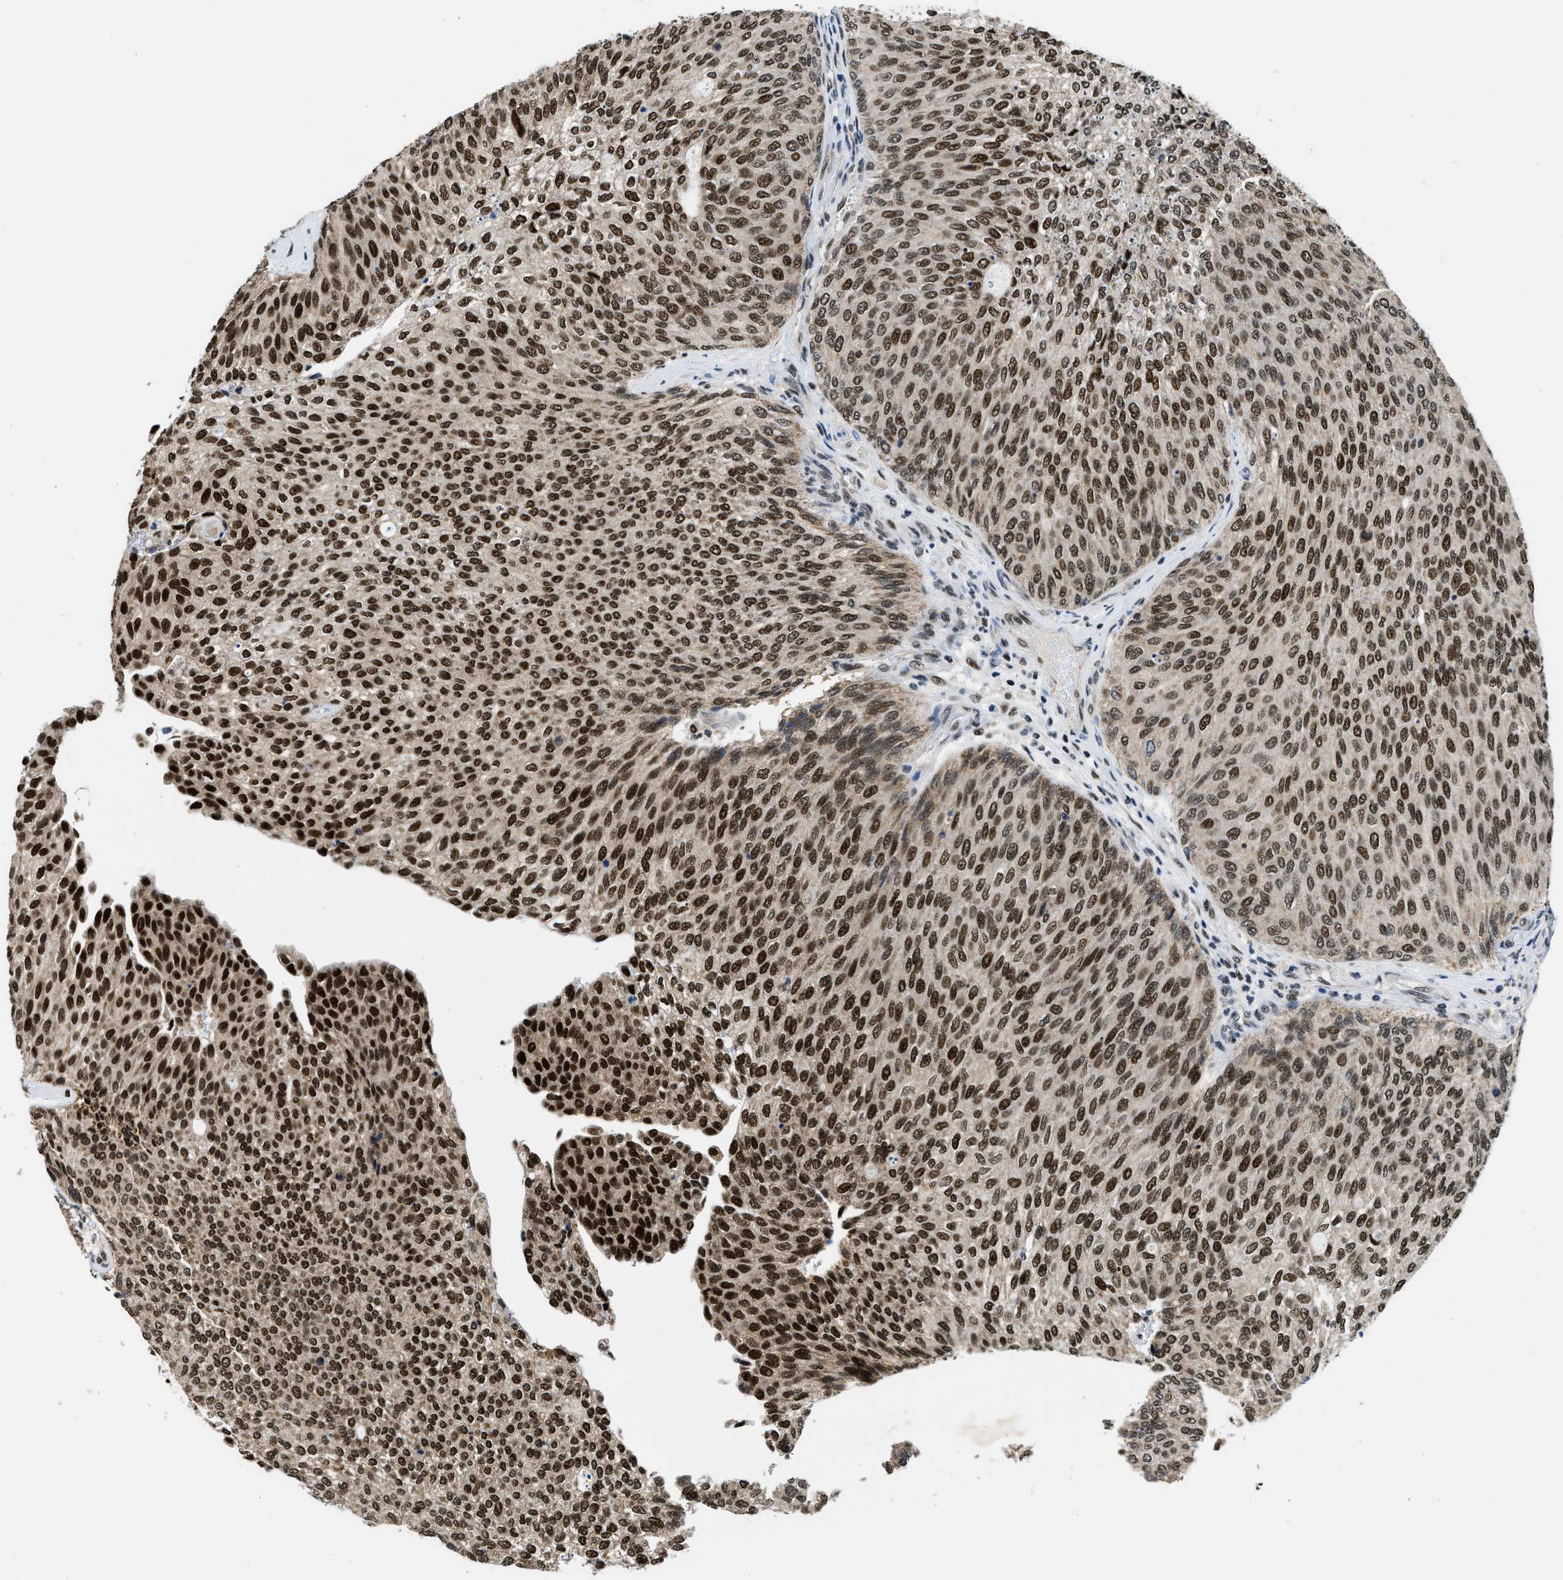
{"staining": {"intensity": "strong", "quantity": ">75%", "location": "nuclear"}, "tissue": "urothelial cancer", "cell_type": "Tumor cells", "image_type": "cancer", "snomed": [{"axis": "morphology", "description": "Urothelial carcinoma, Low grade"}, {"axis": "topography", "description": "Urinary bladder"}], "caption": "Protein staining shows strong nuclear staining in about >75% of tumor cells in low-grade urothelial carcinoma.", "gene": "KDM3B", "patient": {"sex": "female", "age": 79}}